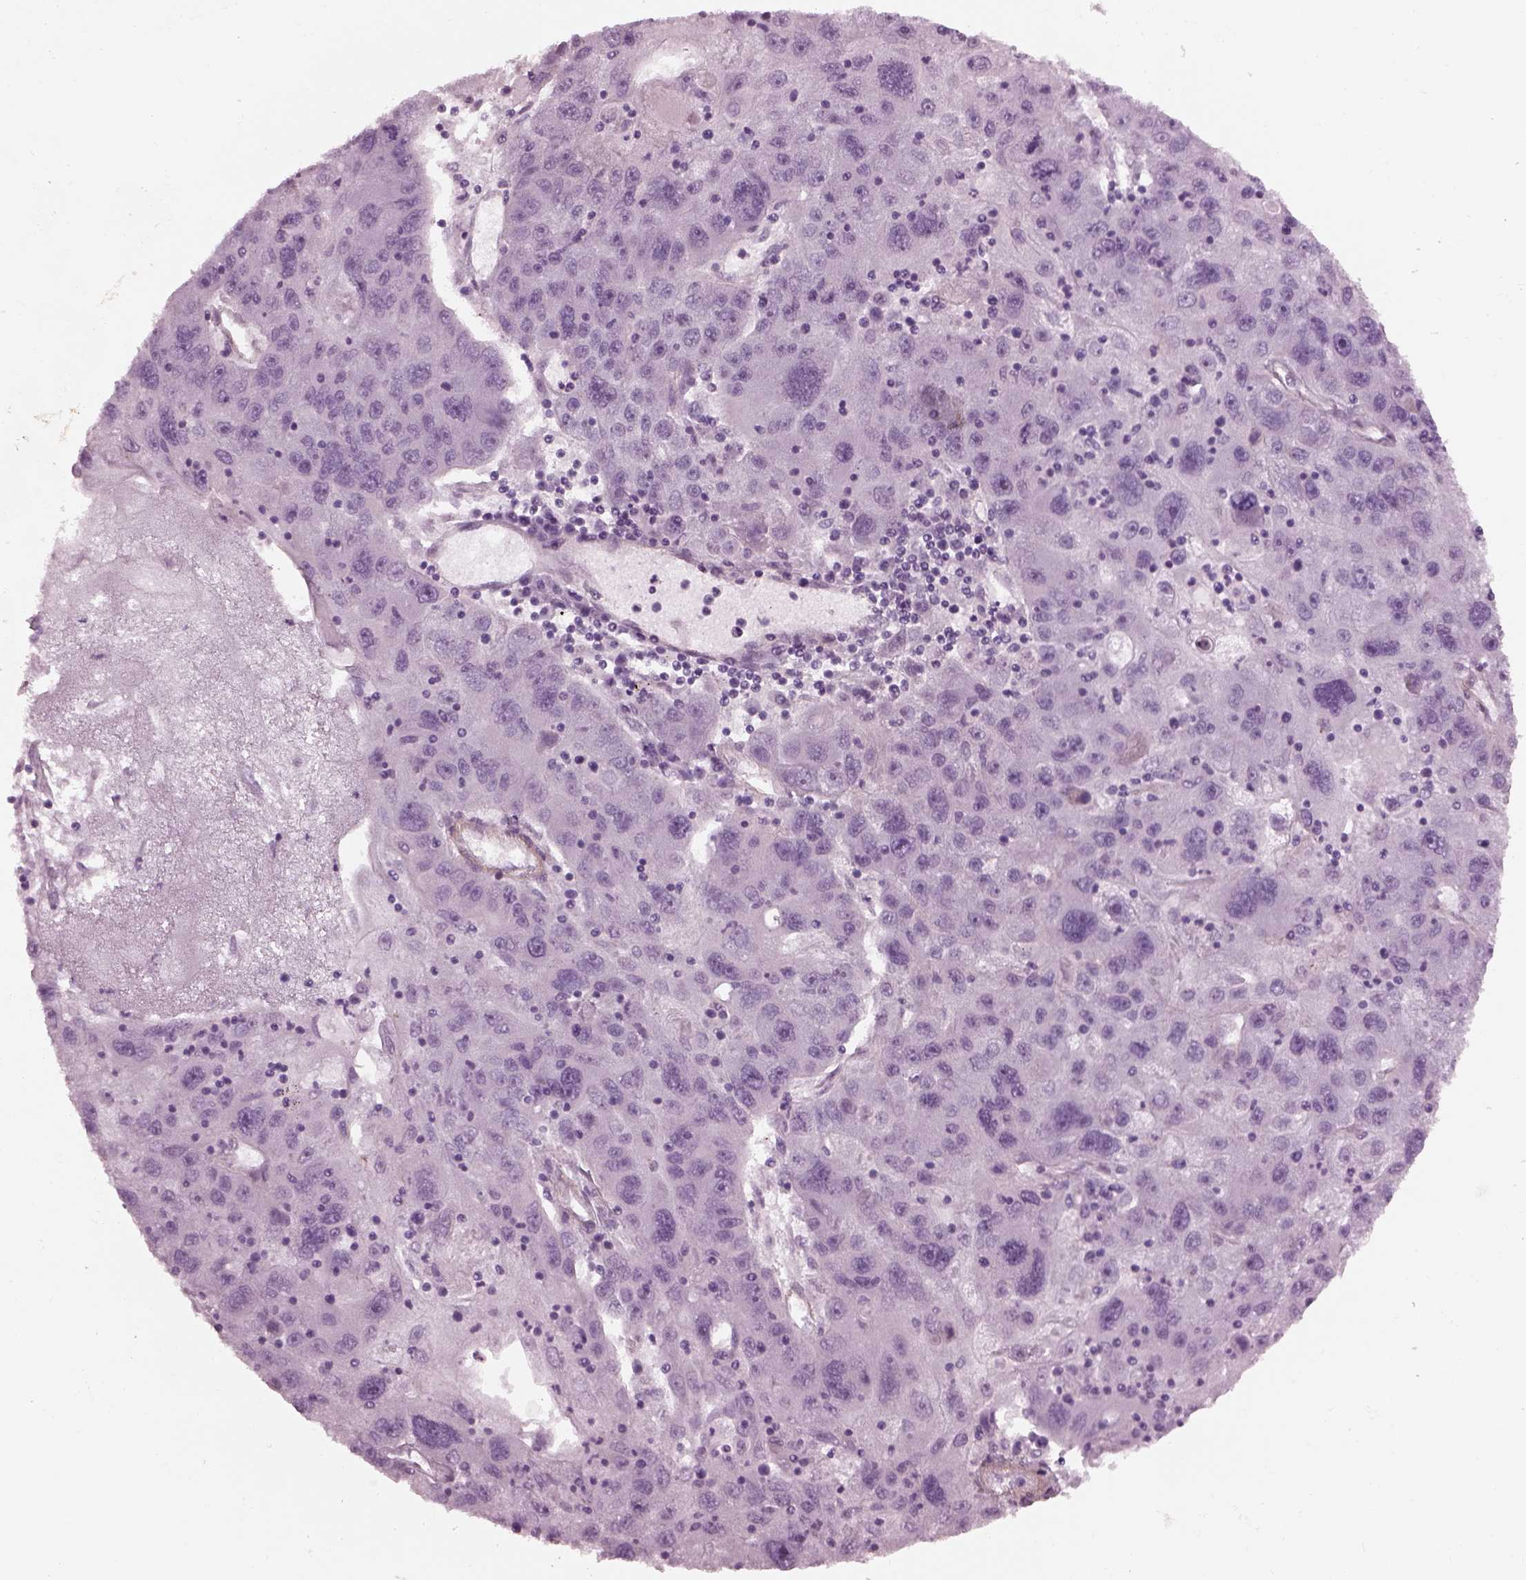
{"staining": {"intensity": "negative", "quantity": "none", "location": "none"}, "tissue": "stomach cancer", "cell_type": "Tumor cells", "image_type": "cancer", "snomed": [{"axis": "morphology", "description": "Adenocarcinoma, NOS"}, {"axis": "topography", "description": "Stomach"}], "caption": "Histopathology image shows no protein positivity in tumor cells of stomach cancer (adenocarcinoma) tissue.", "gene": "BFSP1", "patient": {"sex": "male", "age": 56}}